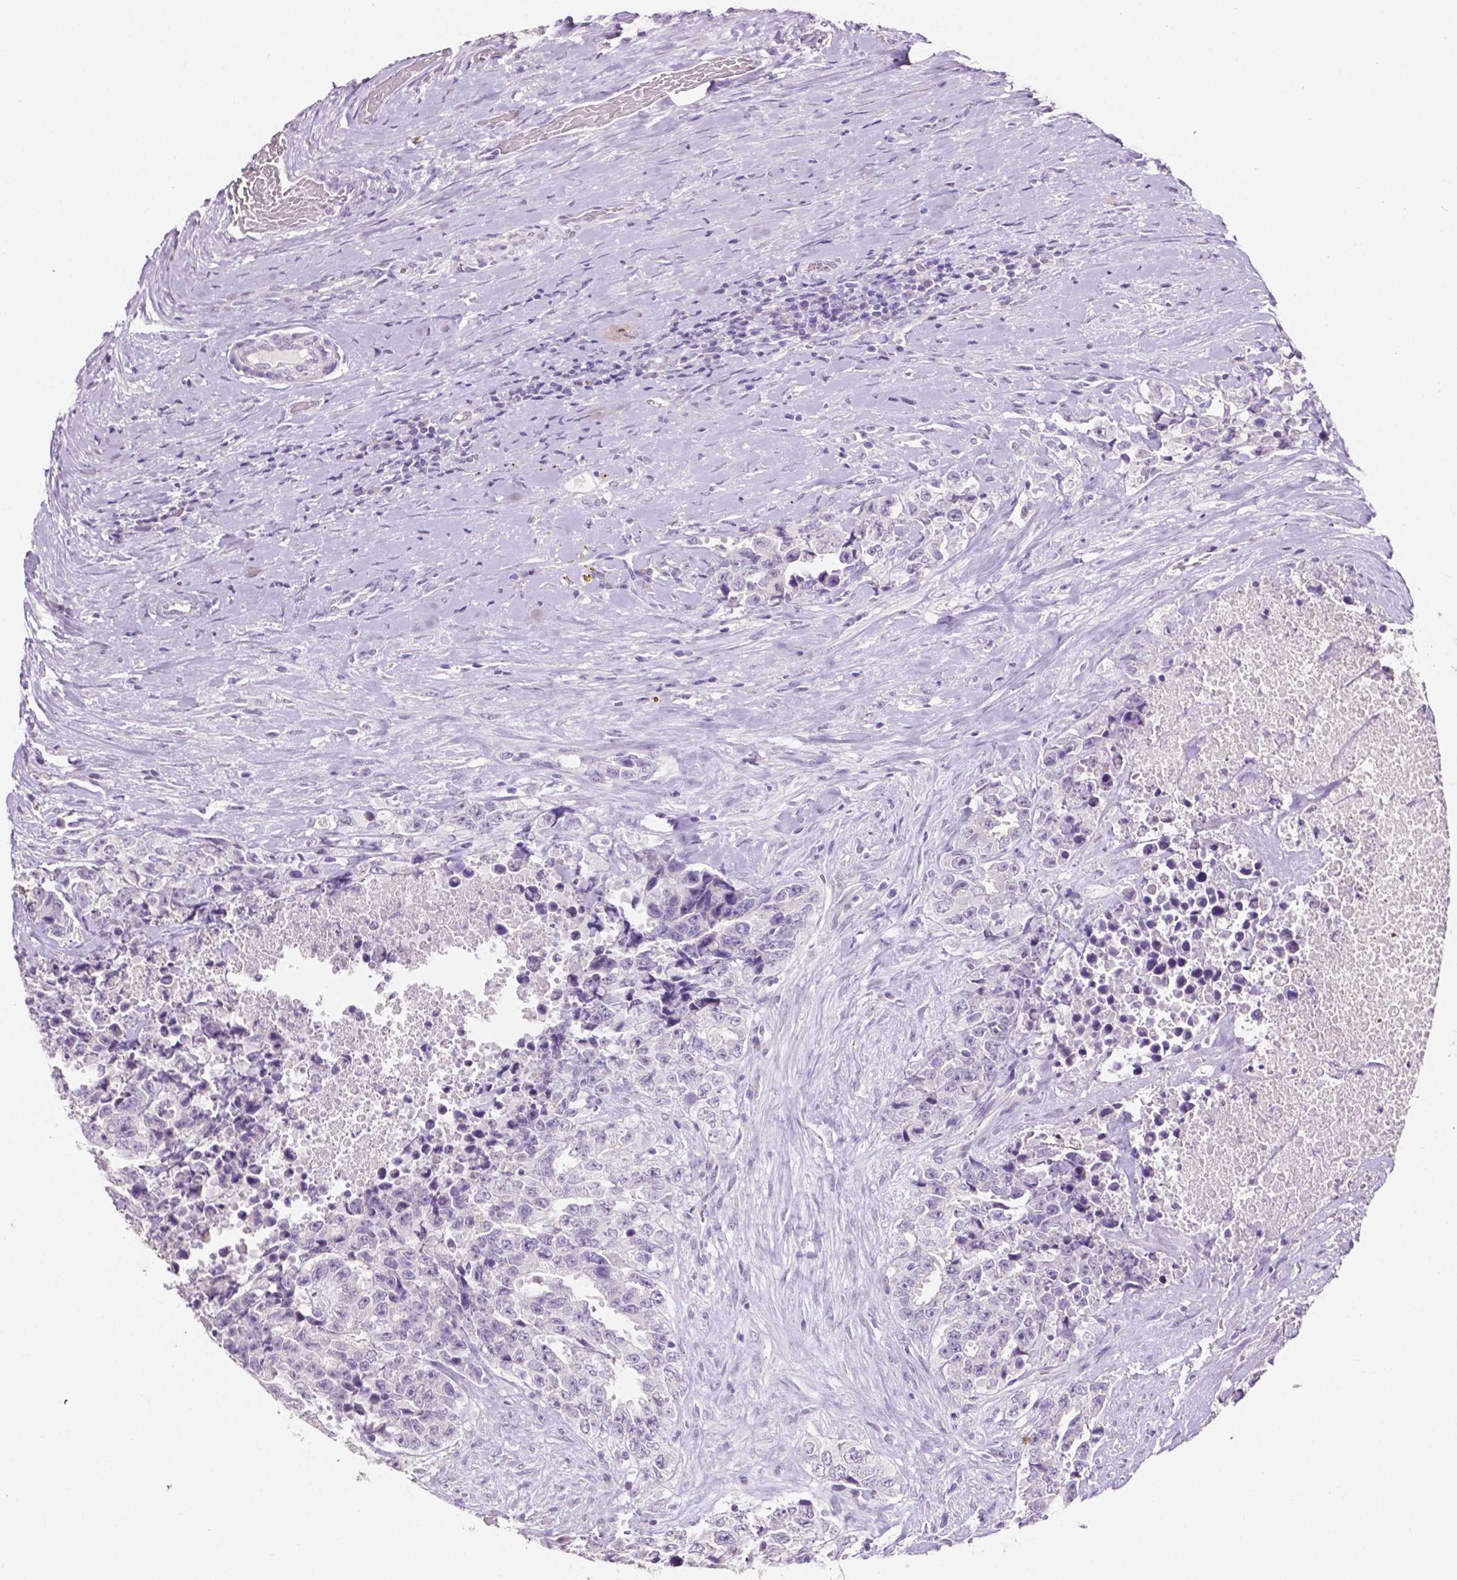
{"staining": {"intensity": "negative", "quantity": "none", "location": "none"}, "tissue": "testis cancer", "cell_type": "Tumor cells", "image_type": "cancer", "snomed": [{"axis": "morphology", "description": "Carcinoma, Embryonal, NOS"}, {"axis": "topography", "description": "Testis"}], "caption": "A photomicrograph of human testis cancer (embryonal carcinoma) is negative for staining in tumor cells. (DAB immunohistochemistry (IHC), high magnification).", "gene": "SLC22A2", "patient": {"sex": "male", "age": 24}}